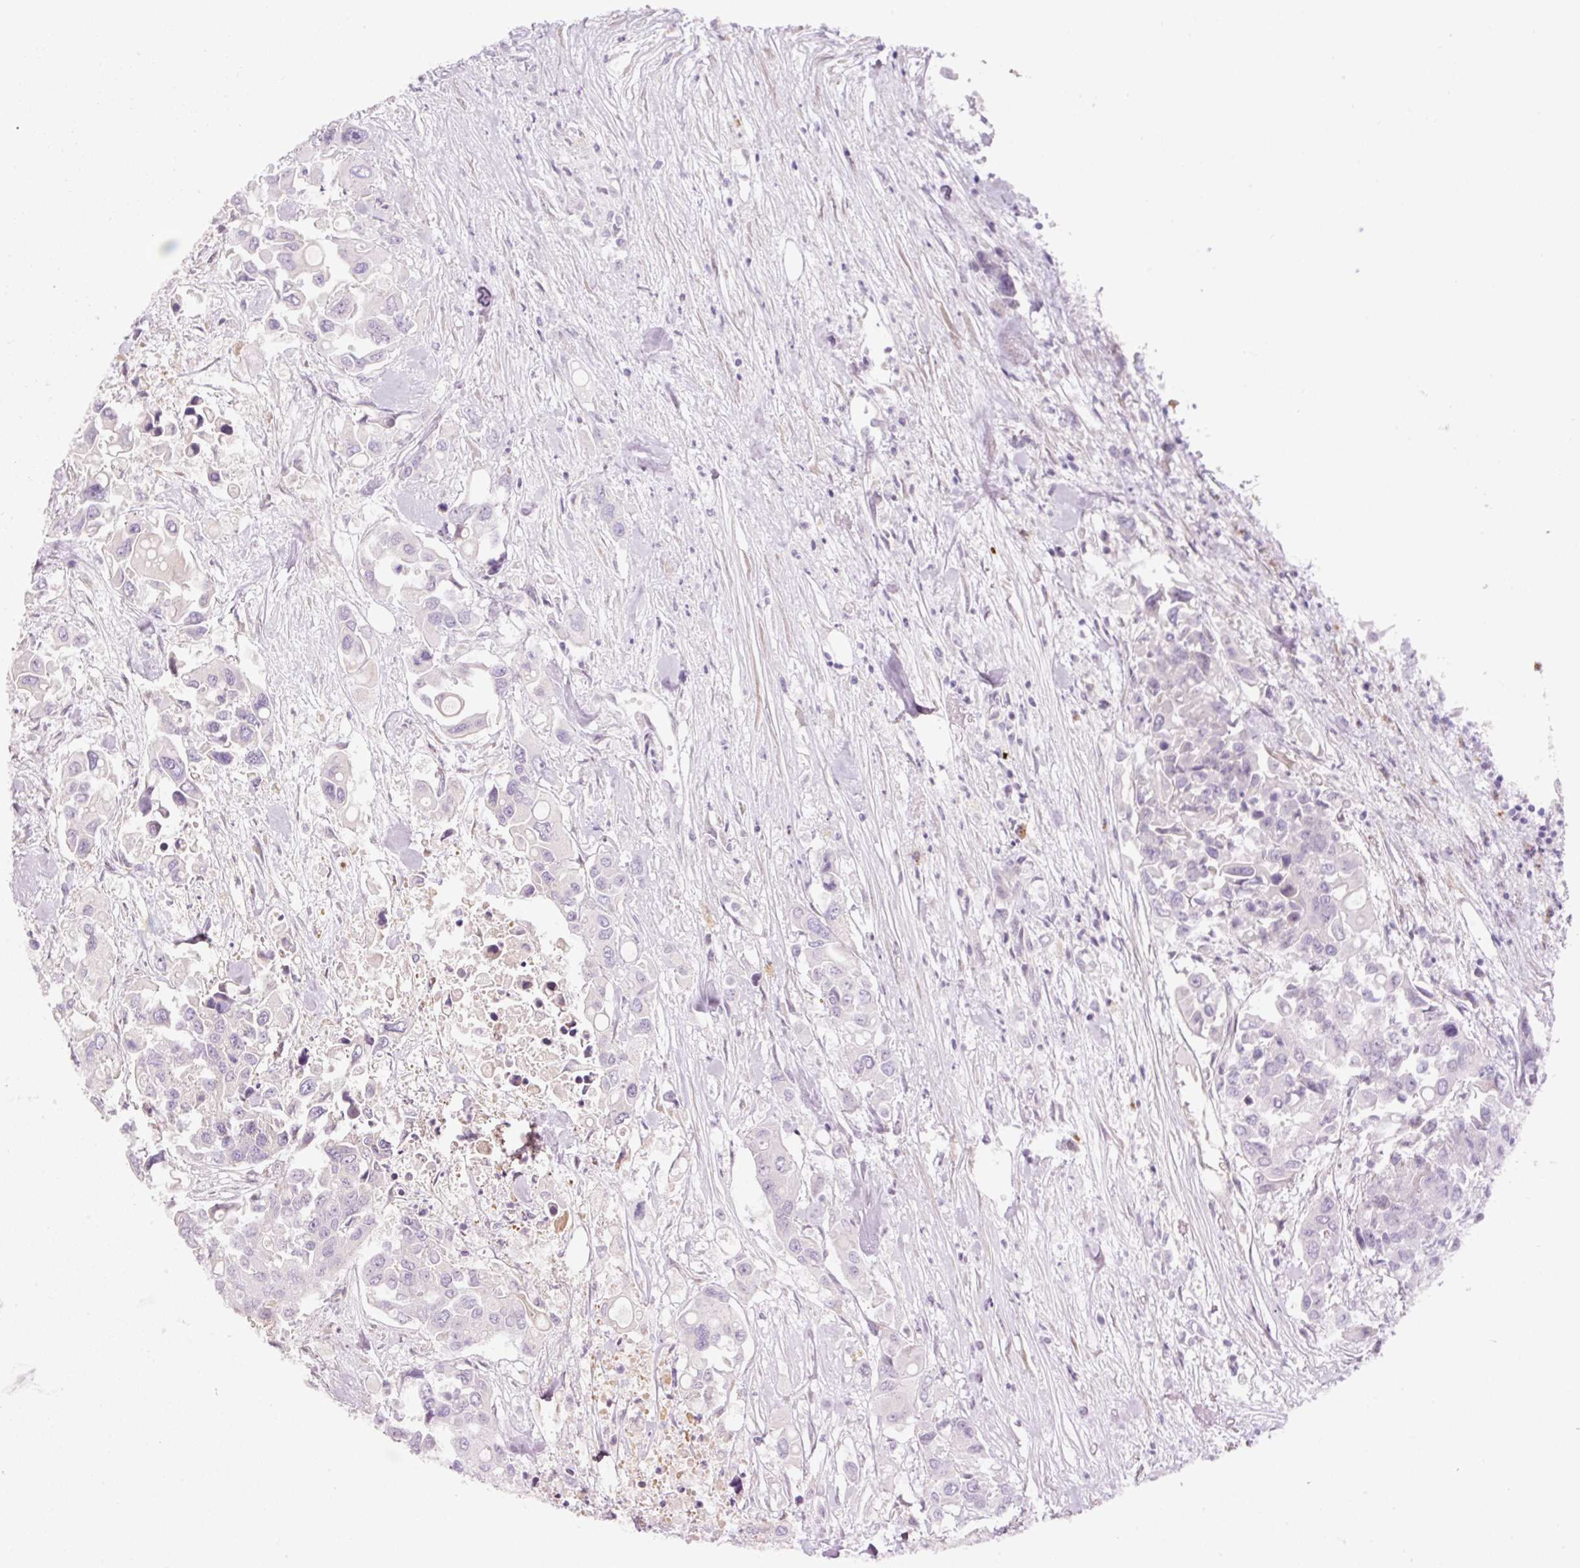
{"staining": {"intensity": "negative", "quantity": "none", "location": "none"}, "tissue": "colorectal cancer", "cell_type": "Tumor cells", "image_type": "cancer", "snomed": [{"axis": "morphology", "description": "Adenocarcinoma, NOS"}, {"axis": "topography", "description": "Colon"}], "caption": "This is a micrograph of immunohistochemistry (IHC) staining of colorectal adenocarcinoma, which shows no positivity in tumor cells.", "gene": "NBPF11", "patient": {"sex": "male", "age": 77}}